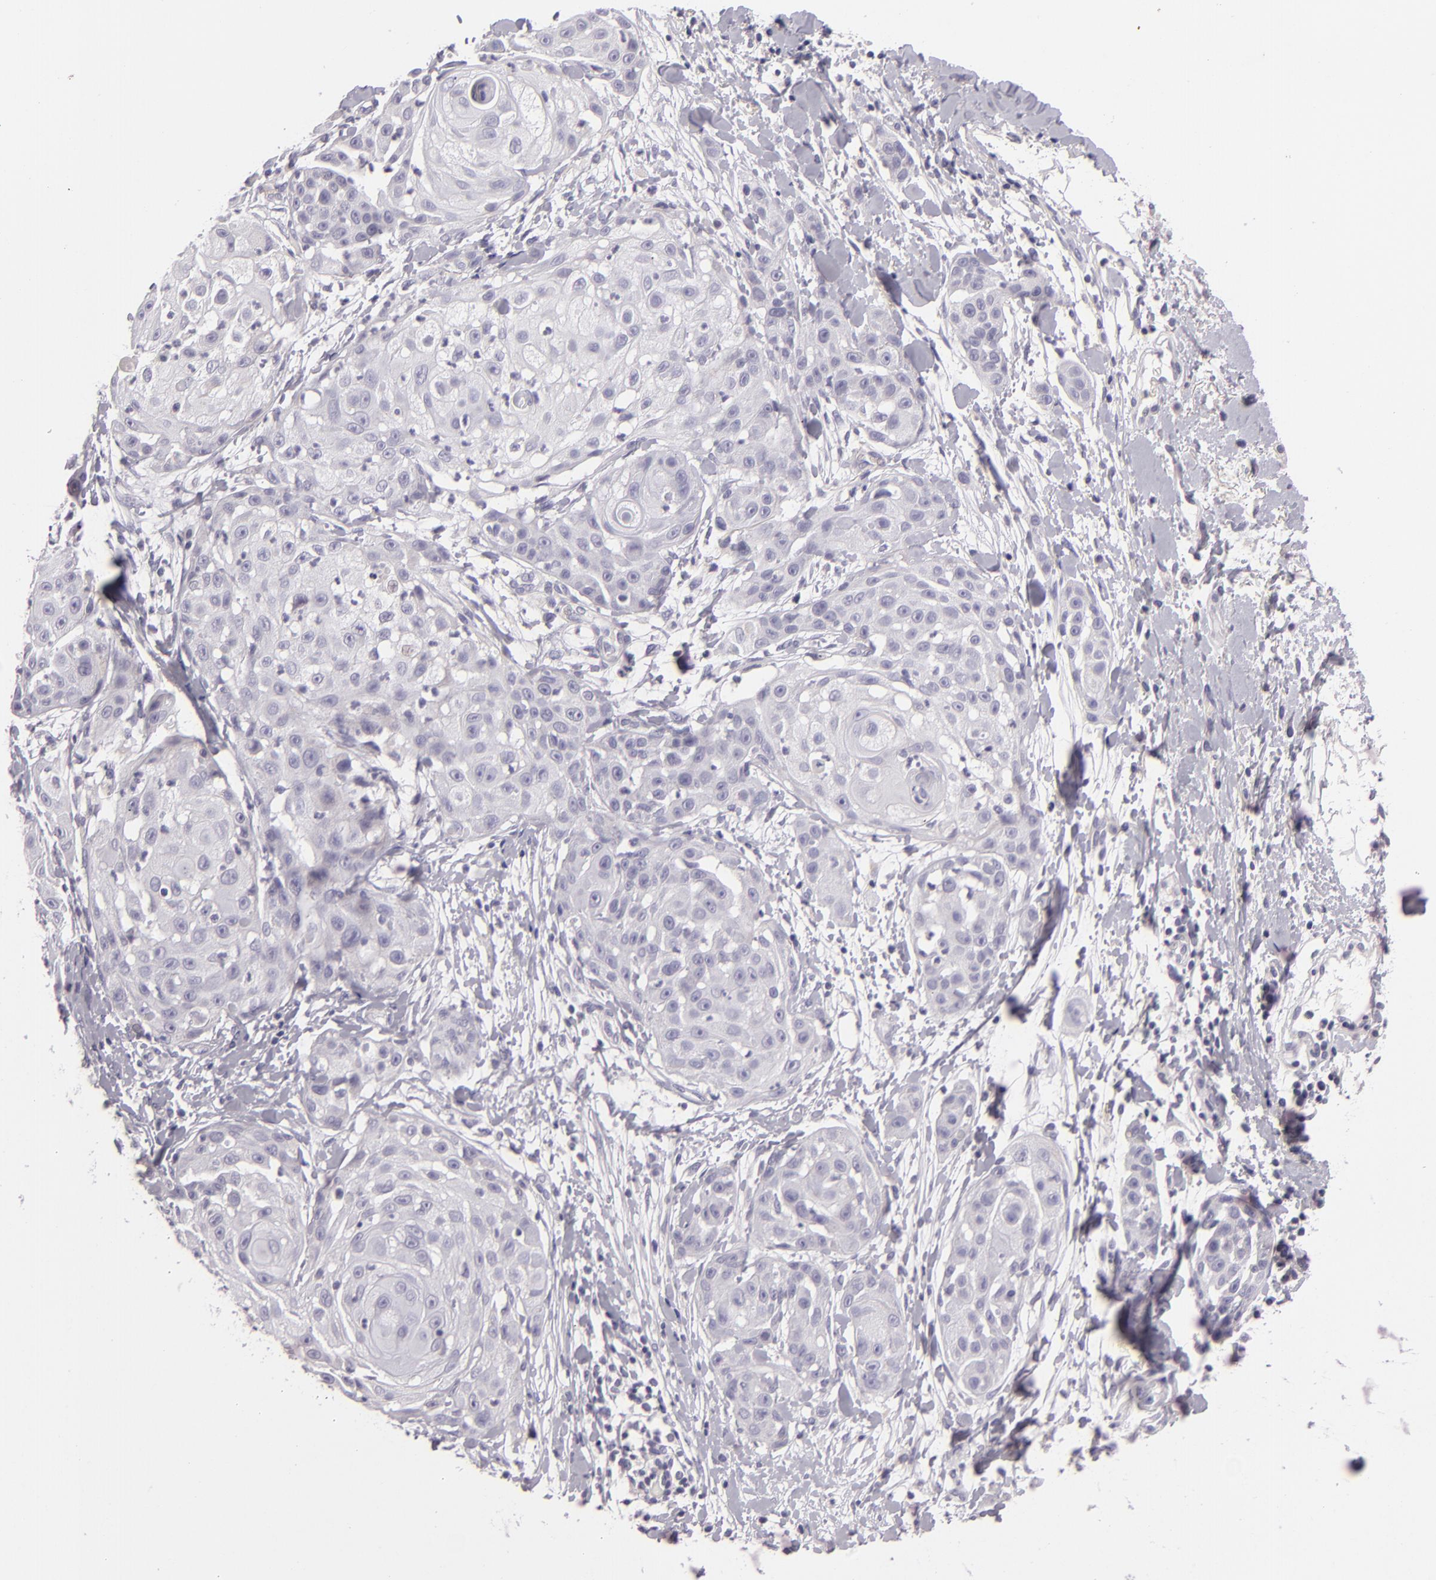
{"staining": {"intensity": "negative", "quantity": "none", "location": "none"}, "tissue": "skin cancer", "cell_type": "Tumor cells", "image_type": "cancer", "snomed": [{"axis": "morphology", "description": "Squamous cell carcinoma, NOS"}, {"axis": "topography", "description": "Skin"}], "caption": "Skin cancer was stained to show a protein in brown. There is no significant positivity in tumor cells.", "gene": "EGFL6", "patient": {"sex": "female", "age": 57}}